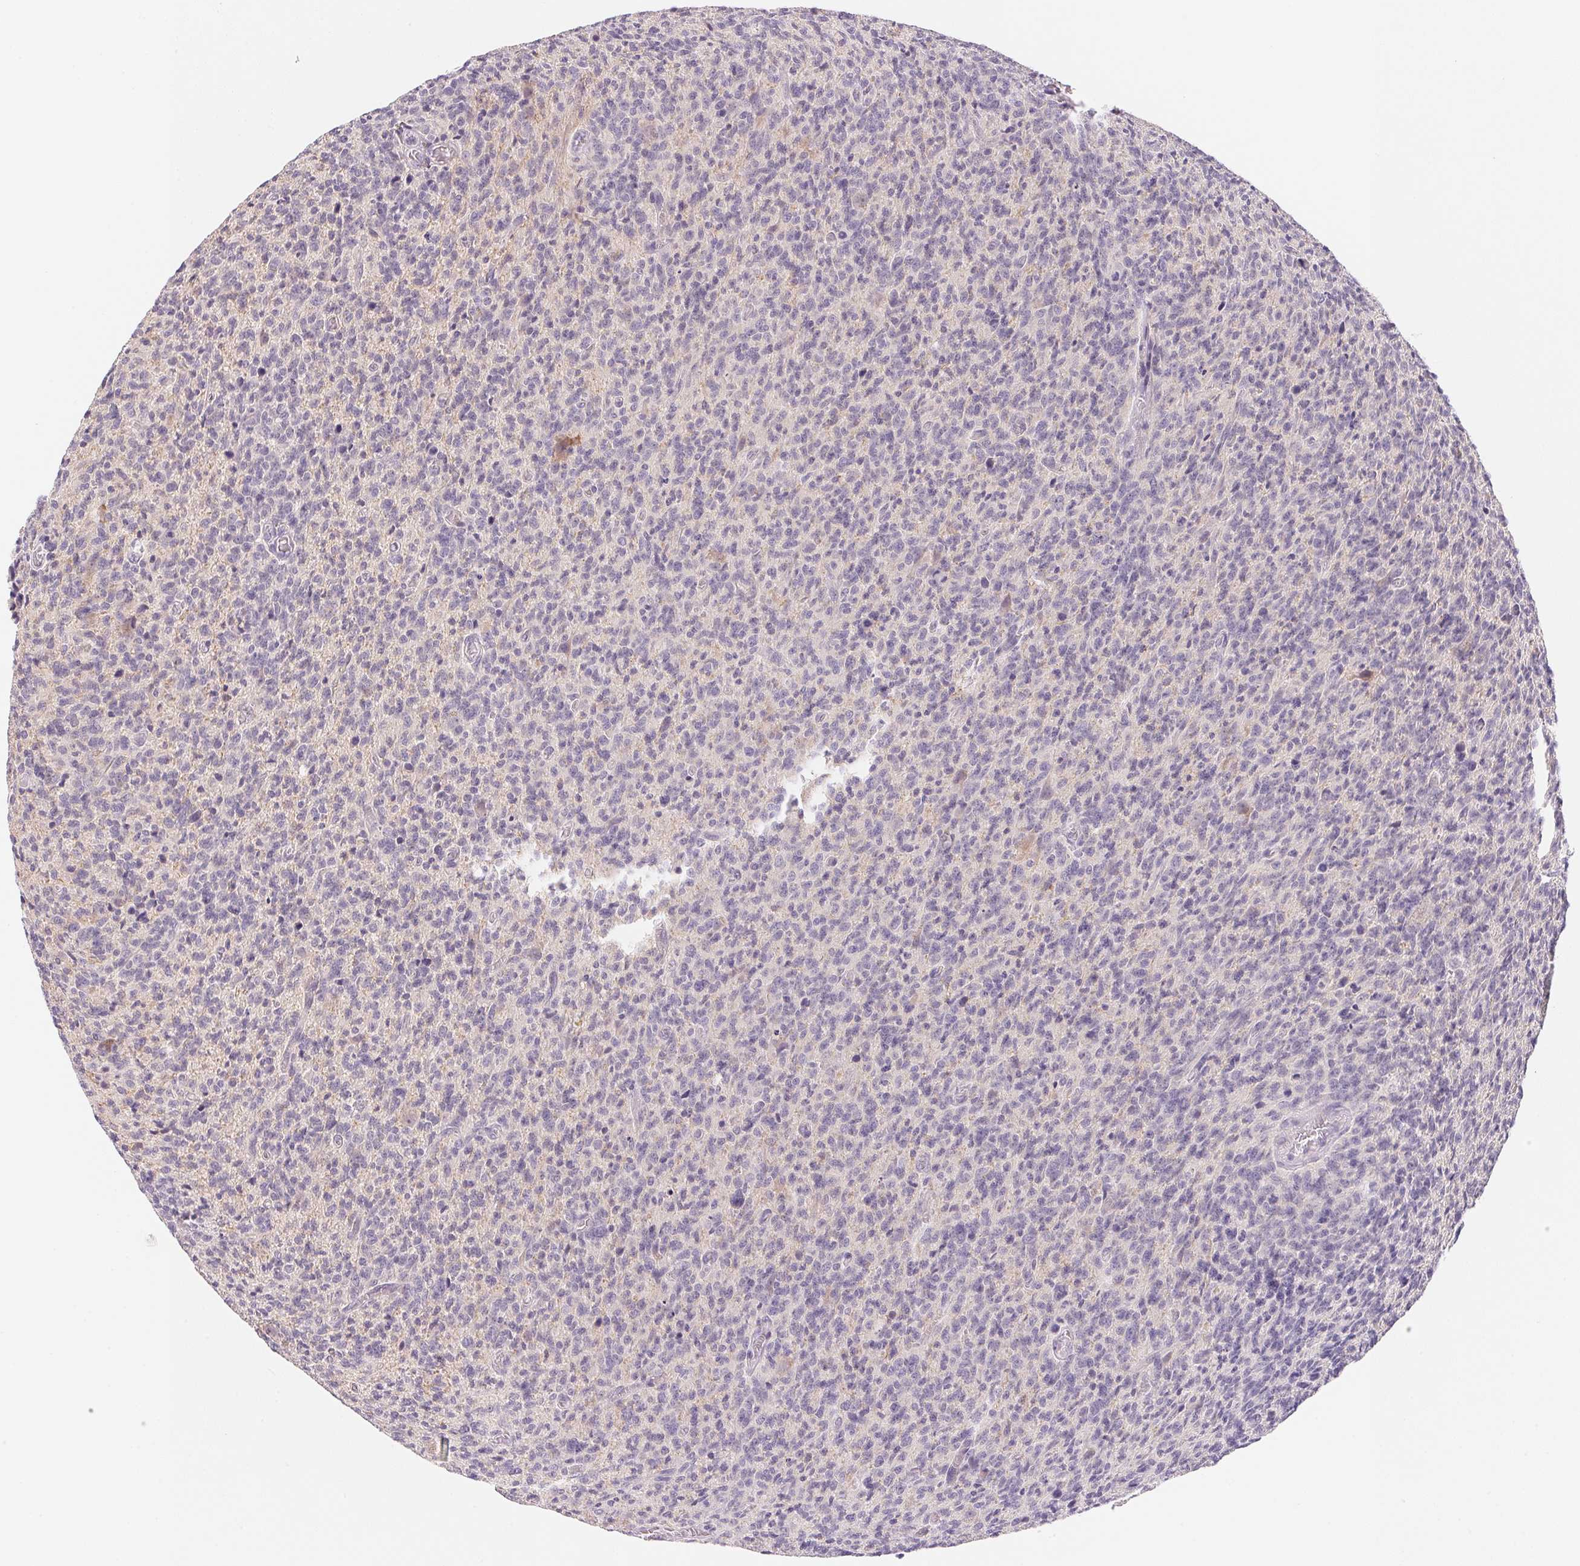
{"staining": {"intensity": "negative", "quantity": "none", "location": "none"}, "tissue": "glioma", "cell_type": "Tumor cells", "image_type": "cancer", "snomed": [{"axis": "morphology", "description": "Glioma, malignant, High grade"}, {"axis": "topography", "description": "Brain"}], "caption": "Malignant glioma (high-grade) was stained to show a protein in brown. There is no significant expression in tumor cells.", "gene": "MCOLN3", "patient": {"sex": "male", "age": 76}}